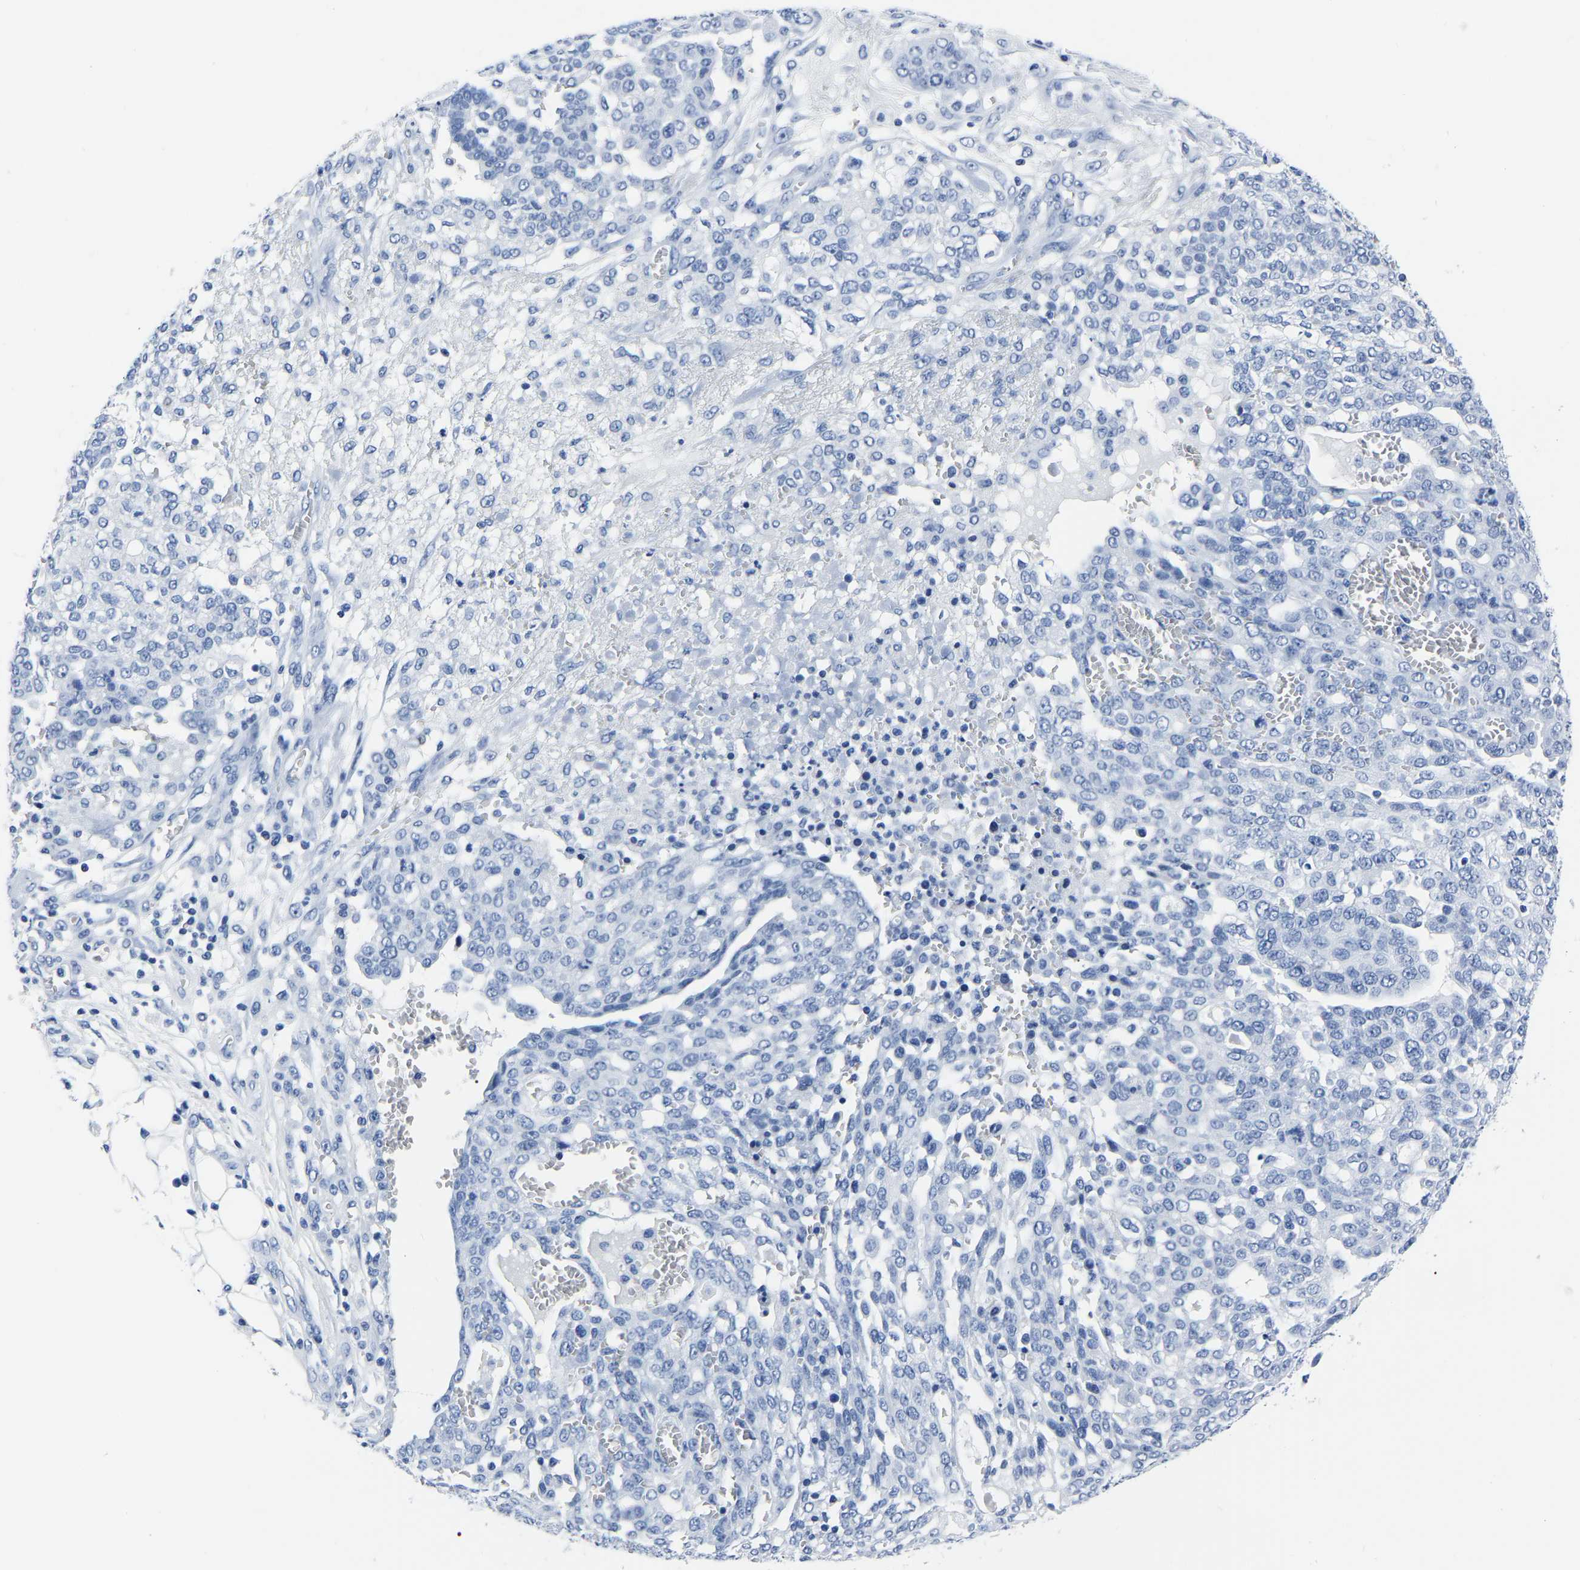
{"staining": {"intensity": "negative", "quantity": "none", "location": "none"}, "tissue": "ovarian cancer", "cell_type": "Tumor cells", "image_type": "cancer", "snomed": [{"axis": "morphology", "description": "Cystadenocarcinoma, serous, NOS"}, {"axis": "topography", "description": "Soft tissue"}, {"axis": "topography", "description": "Ovary"}], "caption": "This is an IHC photomicrograph of ovarian serous cystadenocarcinoma. There is no expression in tumor cells.", "gene": "IMPG2", "patient": {"sex": "female", "age": 57}}